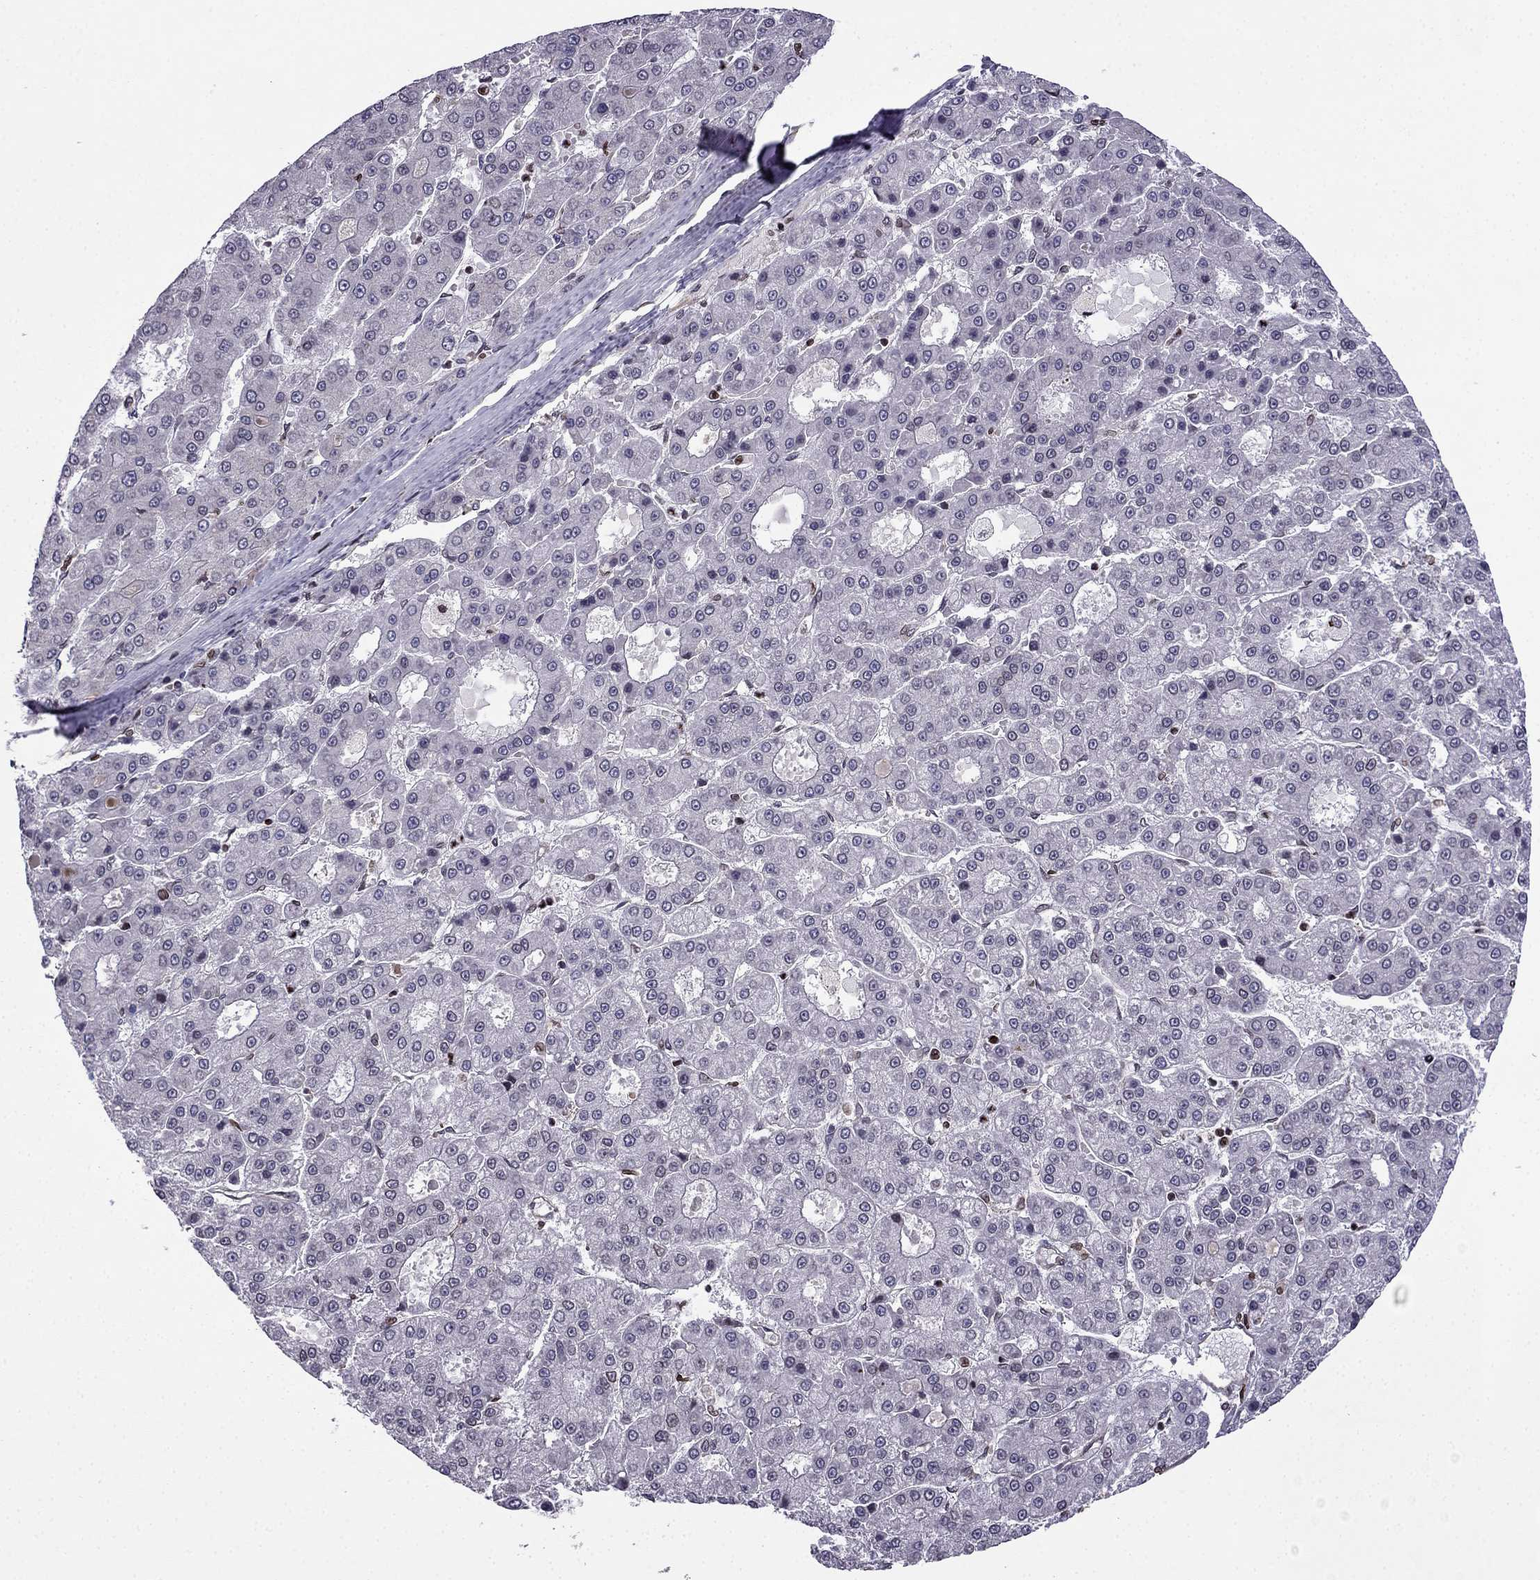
{"staining": {"intensity": "negative", "quantity": "none", "location": "none"}, "tissue": "liver cancer", "cell_type": "Tumor cells", "image_type": "cancer", "snomed": [{"axis": "morphology", "description": "Carcinoma, Hepatocellular, NOS"}, {"axis": "topography", "description": "Liver"}], "caption": "Photomicrograph shows no significant protein expression in tumor cells of liver hepatocellular carcinoma.", "gene": "CDC42BPA", "patient": {"sex": "male", "age": 70}}